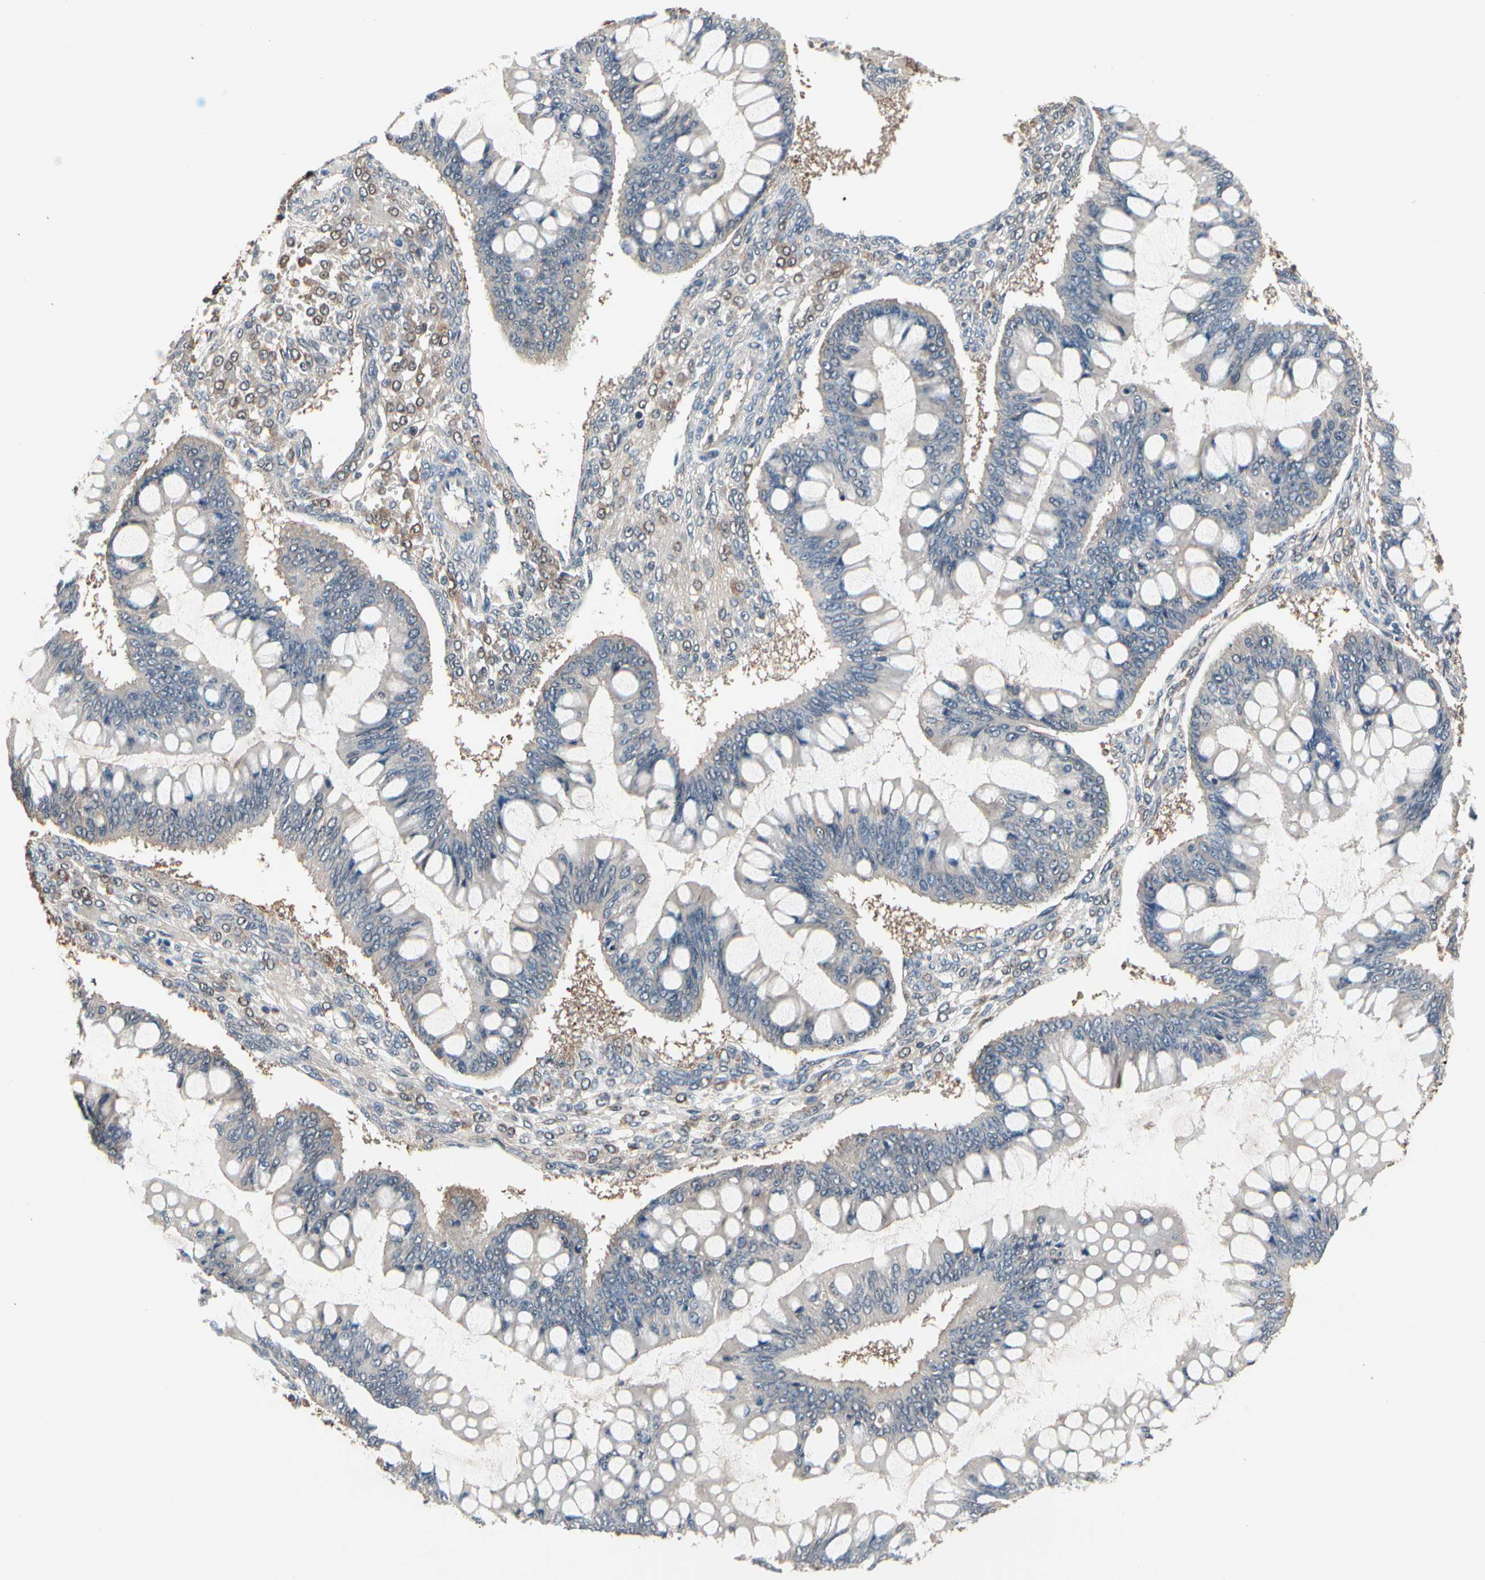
{"staining": {"intensity": "weak", "quantity": "<25%", "location": "cytoplasmic/membranous"}, "tissue": "ovarian cancer", "cell_type": "Tumor cells", "image_type": "cancer", "snomed": [{"axis": "morphology", "description": "Cystadenocarcinoma, mucinous, NOS"}, {"axis": "topography", "description": "Ovary"}], "caption": "Micrograph shows no protein expression in tumor cells of ovarian cancer tissue.", "gene": "PRDX6", "patient": {"sex": "female", "age": 73}}